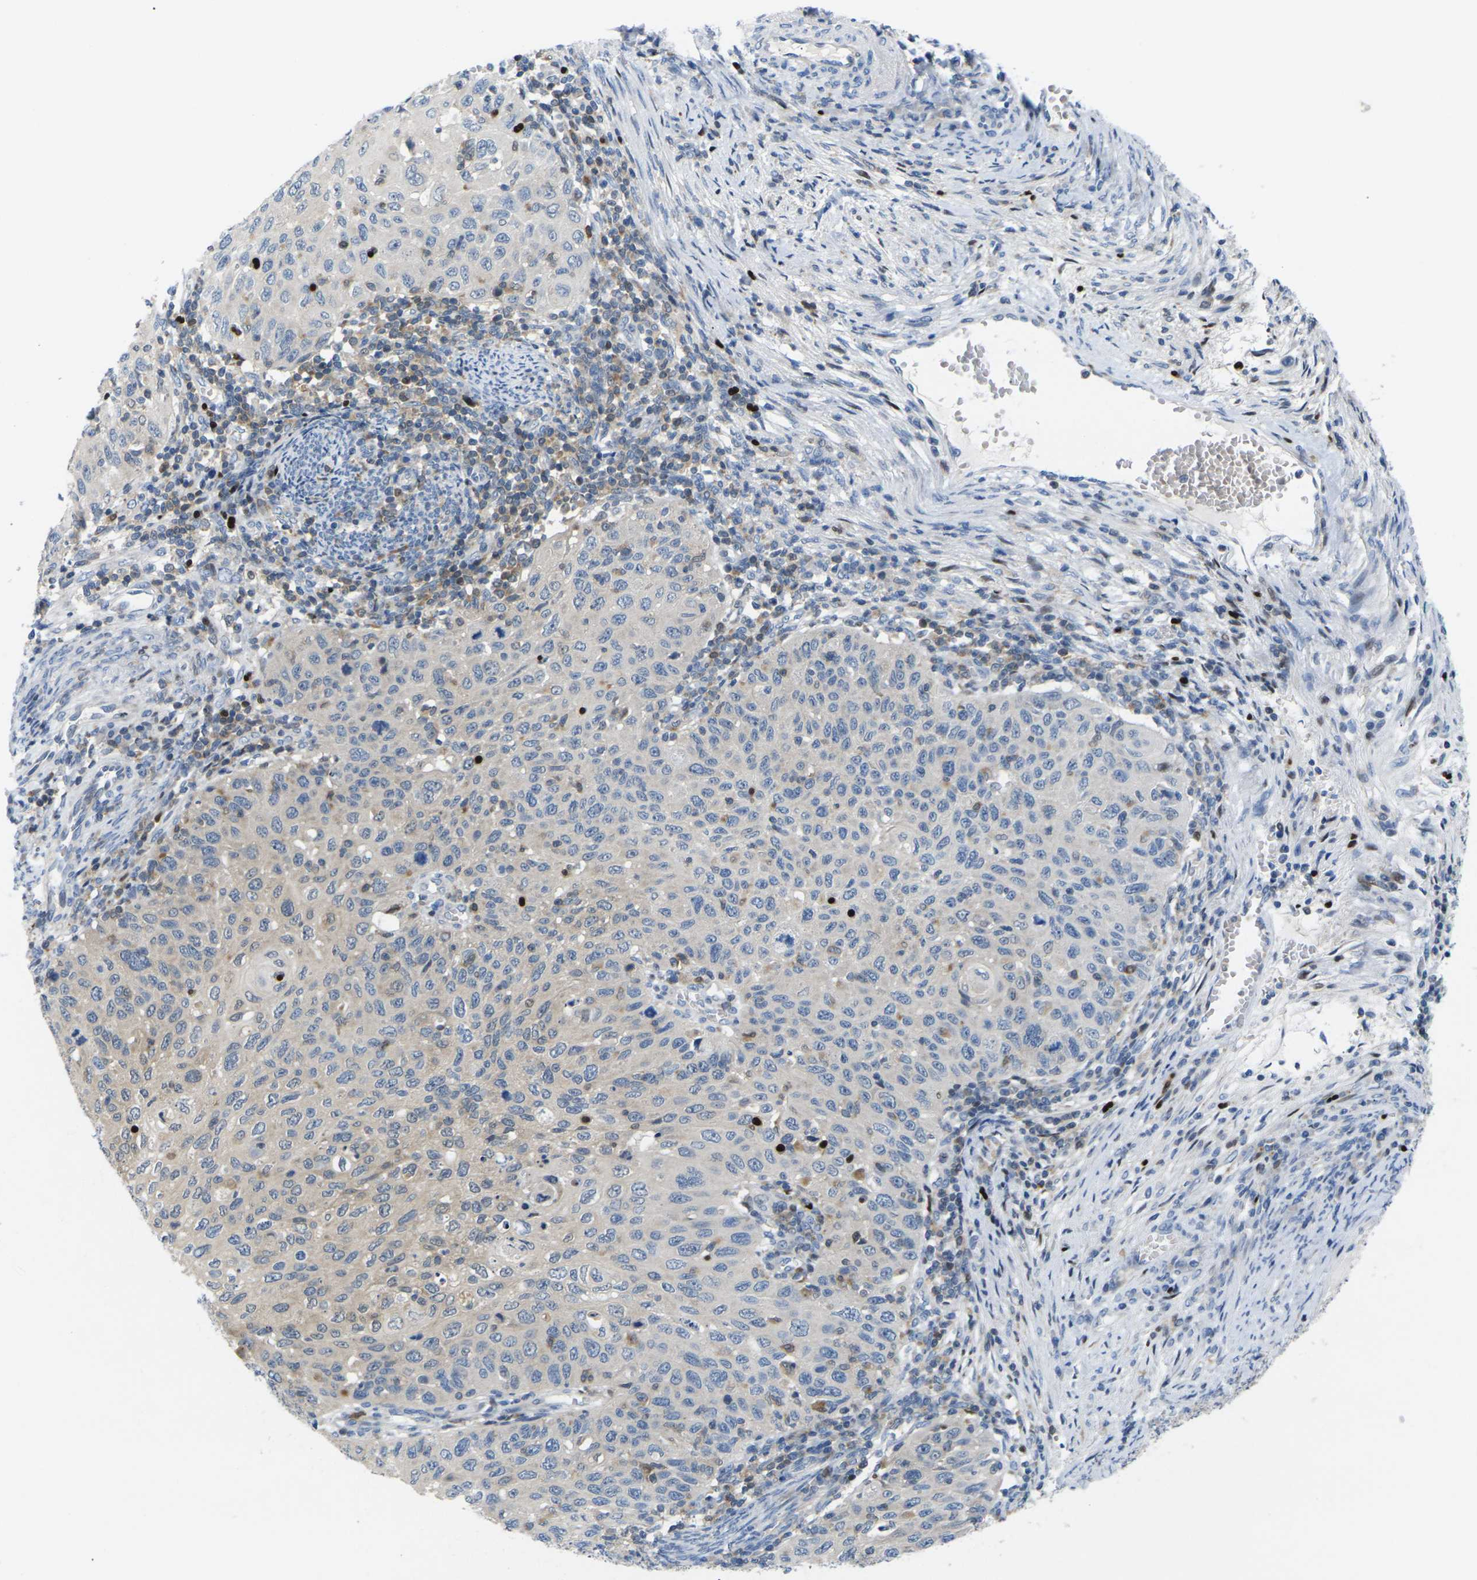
{"staining": {"intensity": "moderate", "quantity": "25%-75%", "location": "cytoplasmic/membranous"}, "tissue": "cervical cancer", "cell_type": "Tumor cells", "image_type": "cancer", "snomed": [{"axis": "morphology", "description": "Squamous cell carcinoma, NOS"}, {"axis": "topography", "description": "Cervix"}], "caption": "Human cervical cancer (squamous cell carcinoma) stained with a protein marker reveals moderate staining in tumor cells.", "gene": "RPS6KA3", "patient": {"sex": "female", "age": 70}}